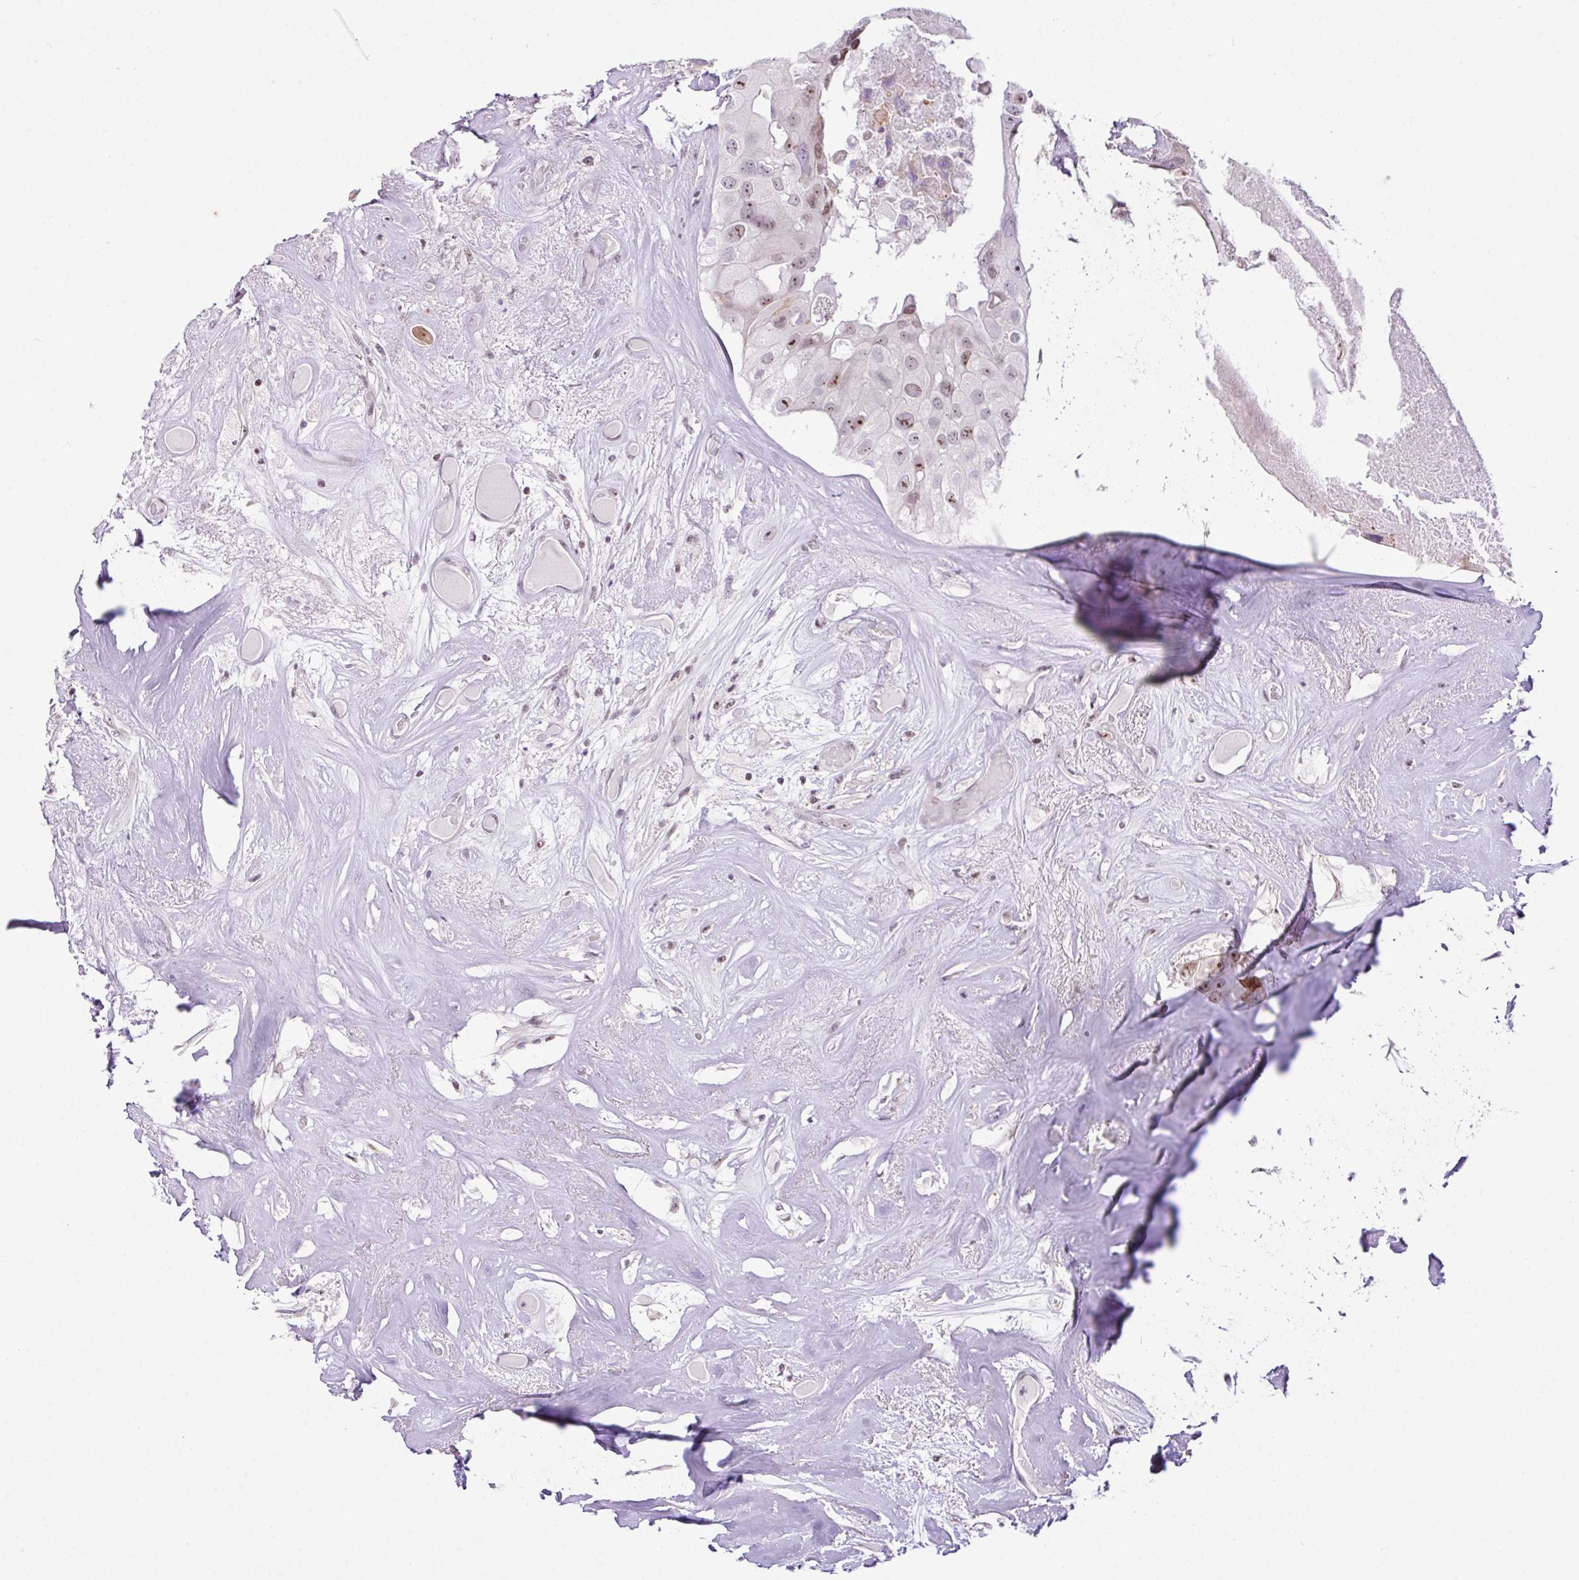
{"staining": {"intensity": "moderate", "quantity": "25%-75%", "location": "nuclear"}, "tissue": "head and neck cancer", "cell_type": "Tumor cells", "image_type": "cancer", "snomed": [{"axis": "morphology", "description": "Adenocarcinoma, NOS"}, {"axis": "morphology", "description": "Adenocarcinoma, metastatic, NOS"}, {"axis": "topography", "description": "Head-Neck"}], "caption": "High-magnification brightfield microscopy of head and neck cancer stained with DAB (brown) and counterstained with hematoxylin (blue). tumor cells exhibit moderate nuclear expression is seen in about25%-75% of cells.", "gene": "CCDC137", "patient": {"sex": "male", "age": 75}}